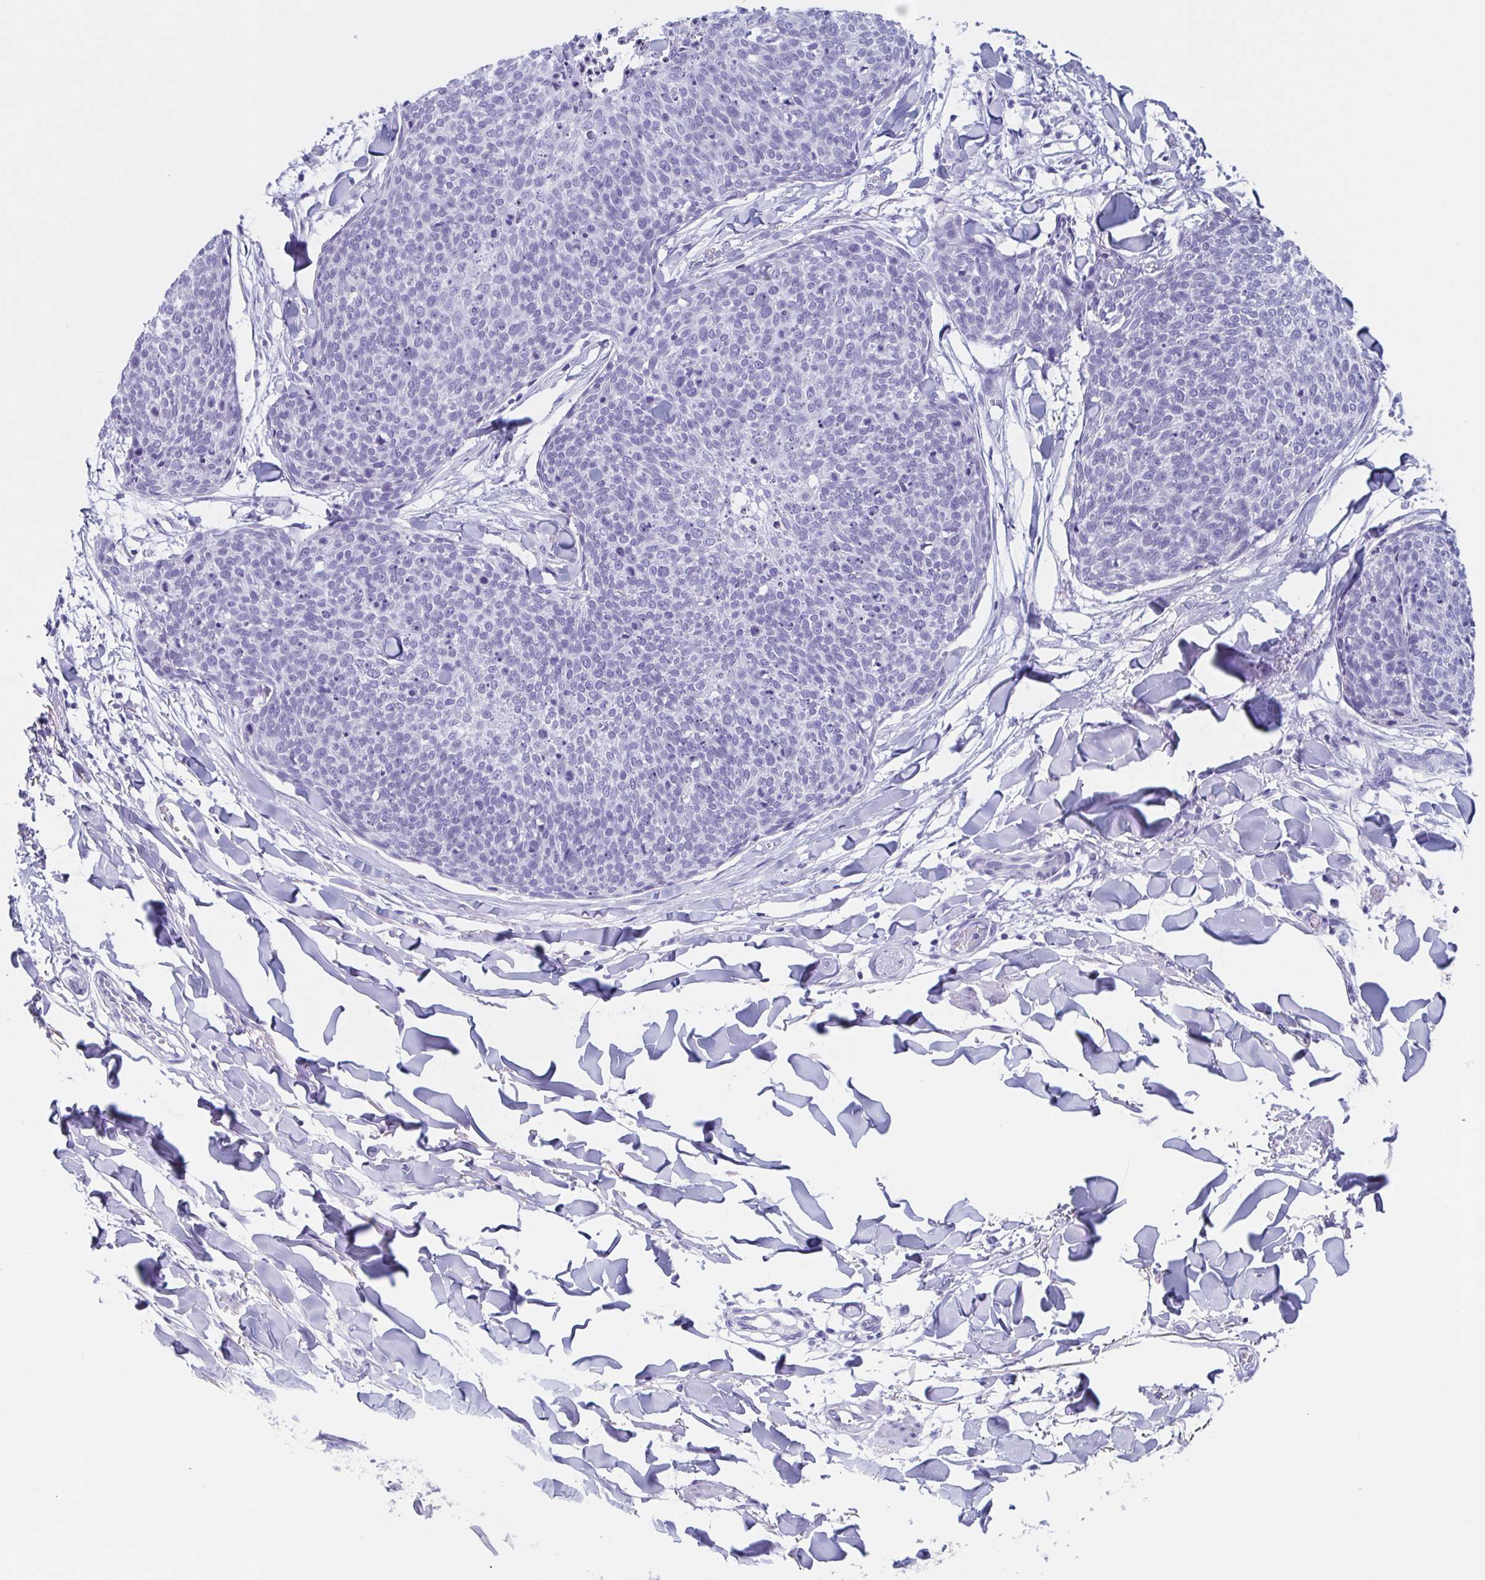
{"staining": {"intensity": "negative", "quantity": "none", "location": "none"}, "tissue": "skin cancer", "cell_type": "Tumor cells", "image_type": "cancer", "snomed": [{"axis": "morphology", "description": "Squamous cell carcinoma, NOS"}, {"axis": "topography", "description": "Skin"}, {"axis": "topography", "description": "Vulva"}], "caption": "Immunohistochemistry histopathology image of human squamous cell carcinoma (skin) stained for a protein (brown), which exhibits no expression in tumor cells.", "gene": "LYRM2", "patient": {"sex": "female", "age": 75}}